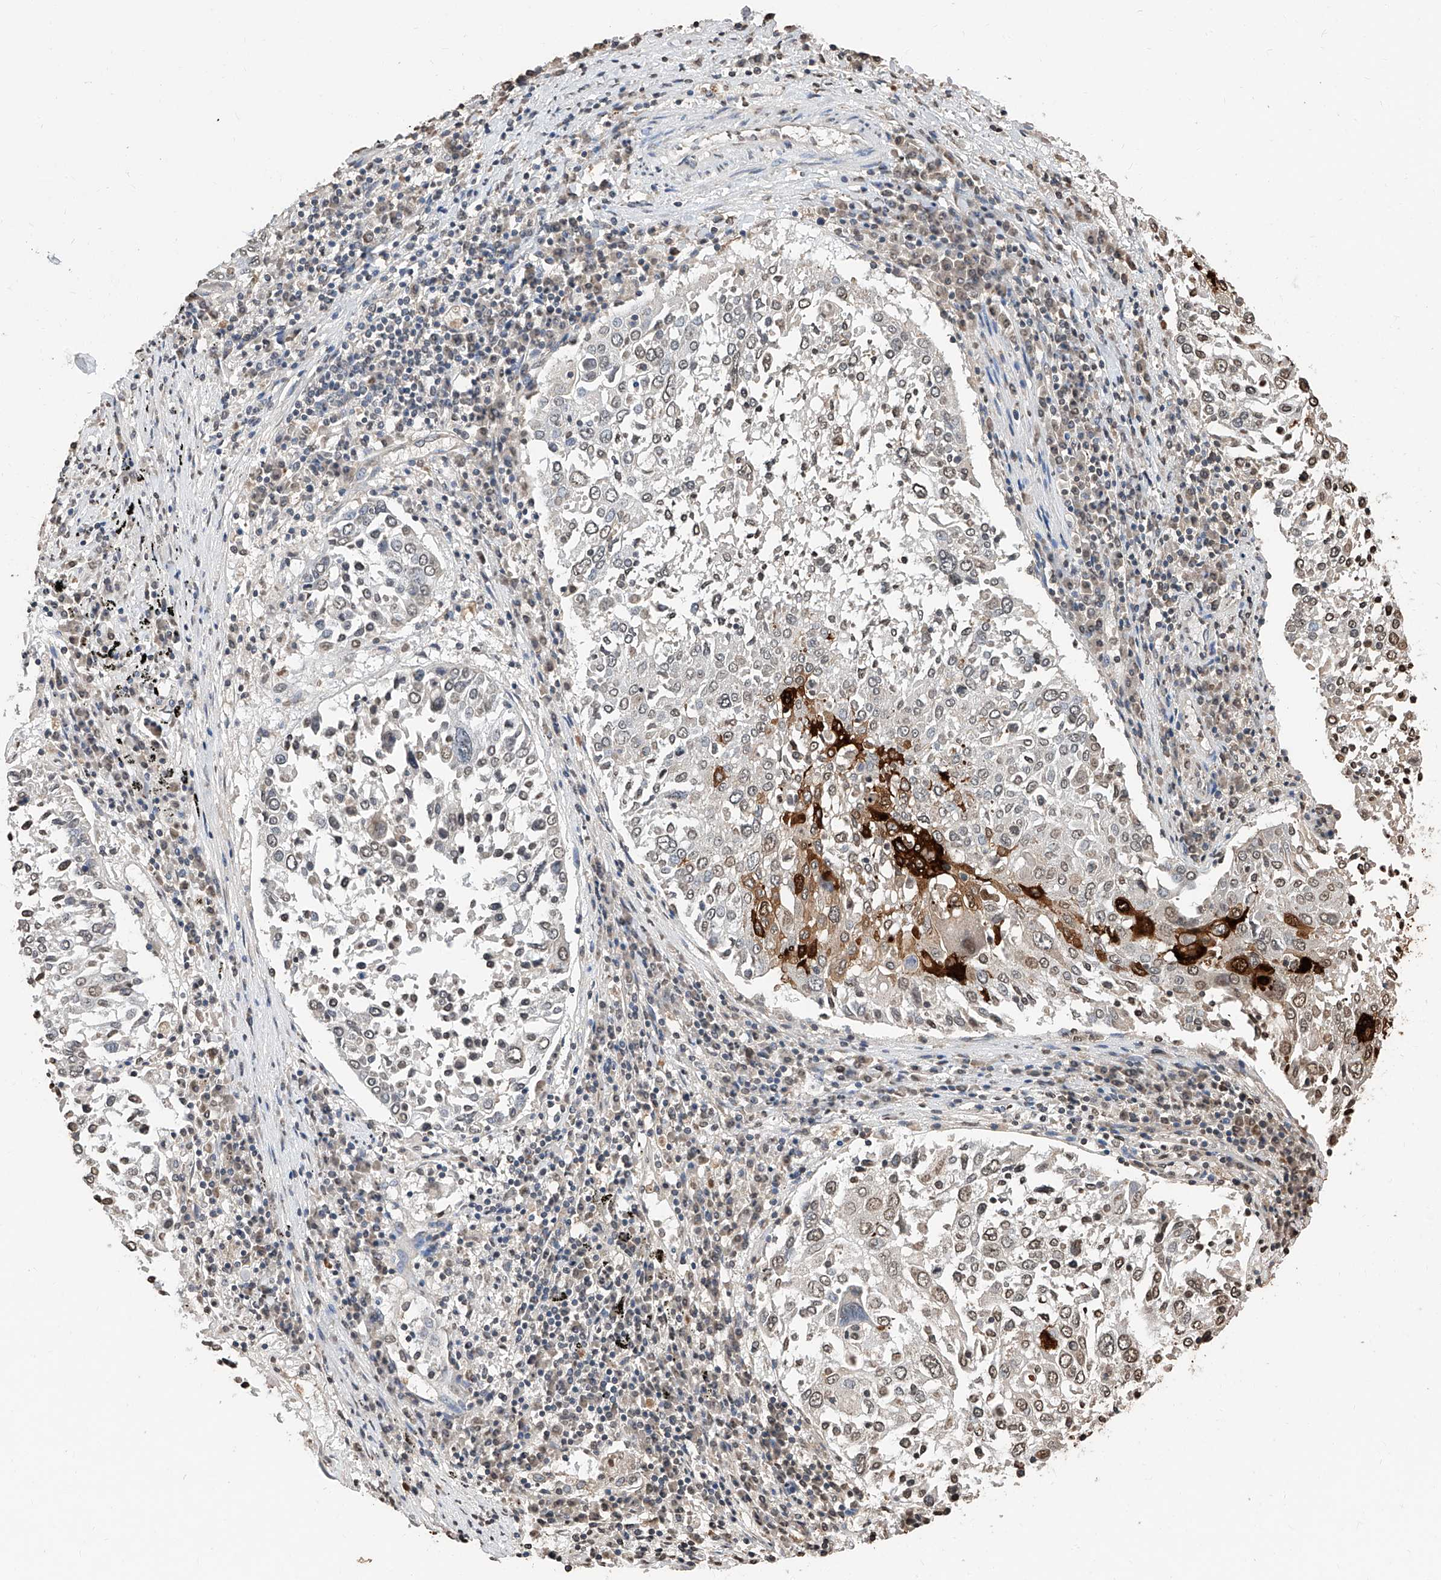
{"staining": {"intensity": "strong", "quantity": "<25%", "location": "cytoplasmic/membranous,nuclear"}, "tissue": "lung cancer", "cell_type": "Tumor cells", "image_type": "cancer", "snomed": [{"axis": "morphology", "description": "Squamous cell carcinoma, NOS"}, {"axis": "topography", "description": "Lung"}], "caption": "Squamous cell carcinoma (lung) stained with a brown dye shows strong cytoplasmic/membranous and nuclear positive staining in about <25% of tumor cells.", "gene": "RP9", "patient": {"sex": "male", "age": 65}}